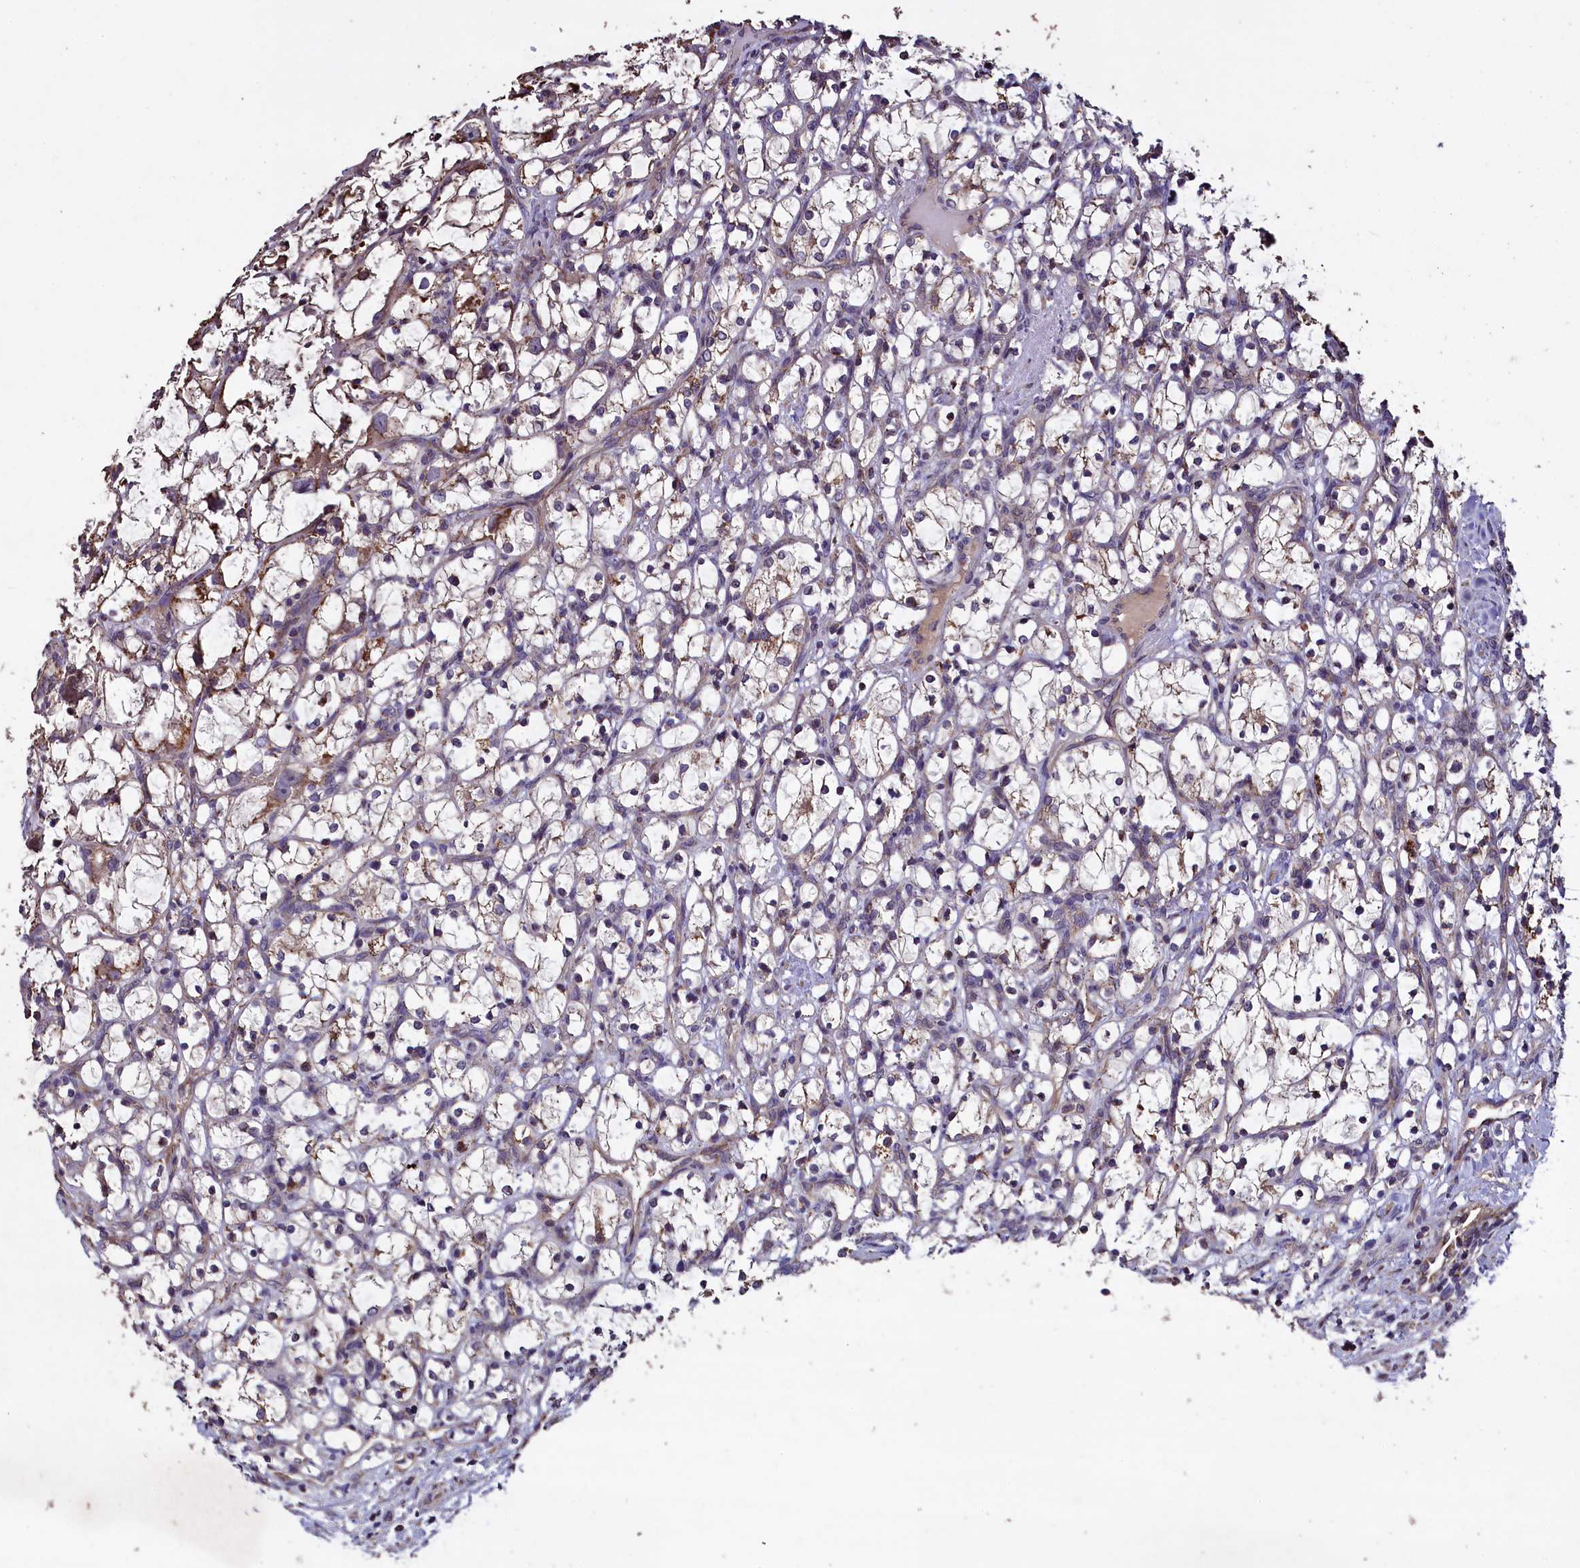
{"staining": {"intensity": "negative", "quantity": "none", "location": "none"}, "tissue": "renal cancer", "cell_type": "Tumor cells", "image_type": "cancer", "snomed": [{"axis": "morphology", "description": "Adenocarcinoma, NOS"}, {"axis": "topography", "description": "Kidney"}], "caption": "There is no significant expression in tumor cells of renal cancer (adenocarcinoma).", "gene": "COQ9", "patient": {"sex": "female", "age": 69}}